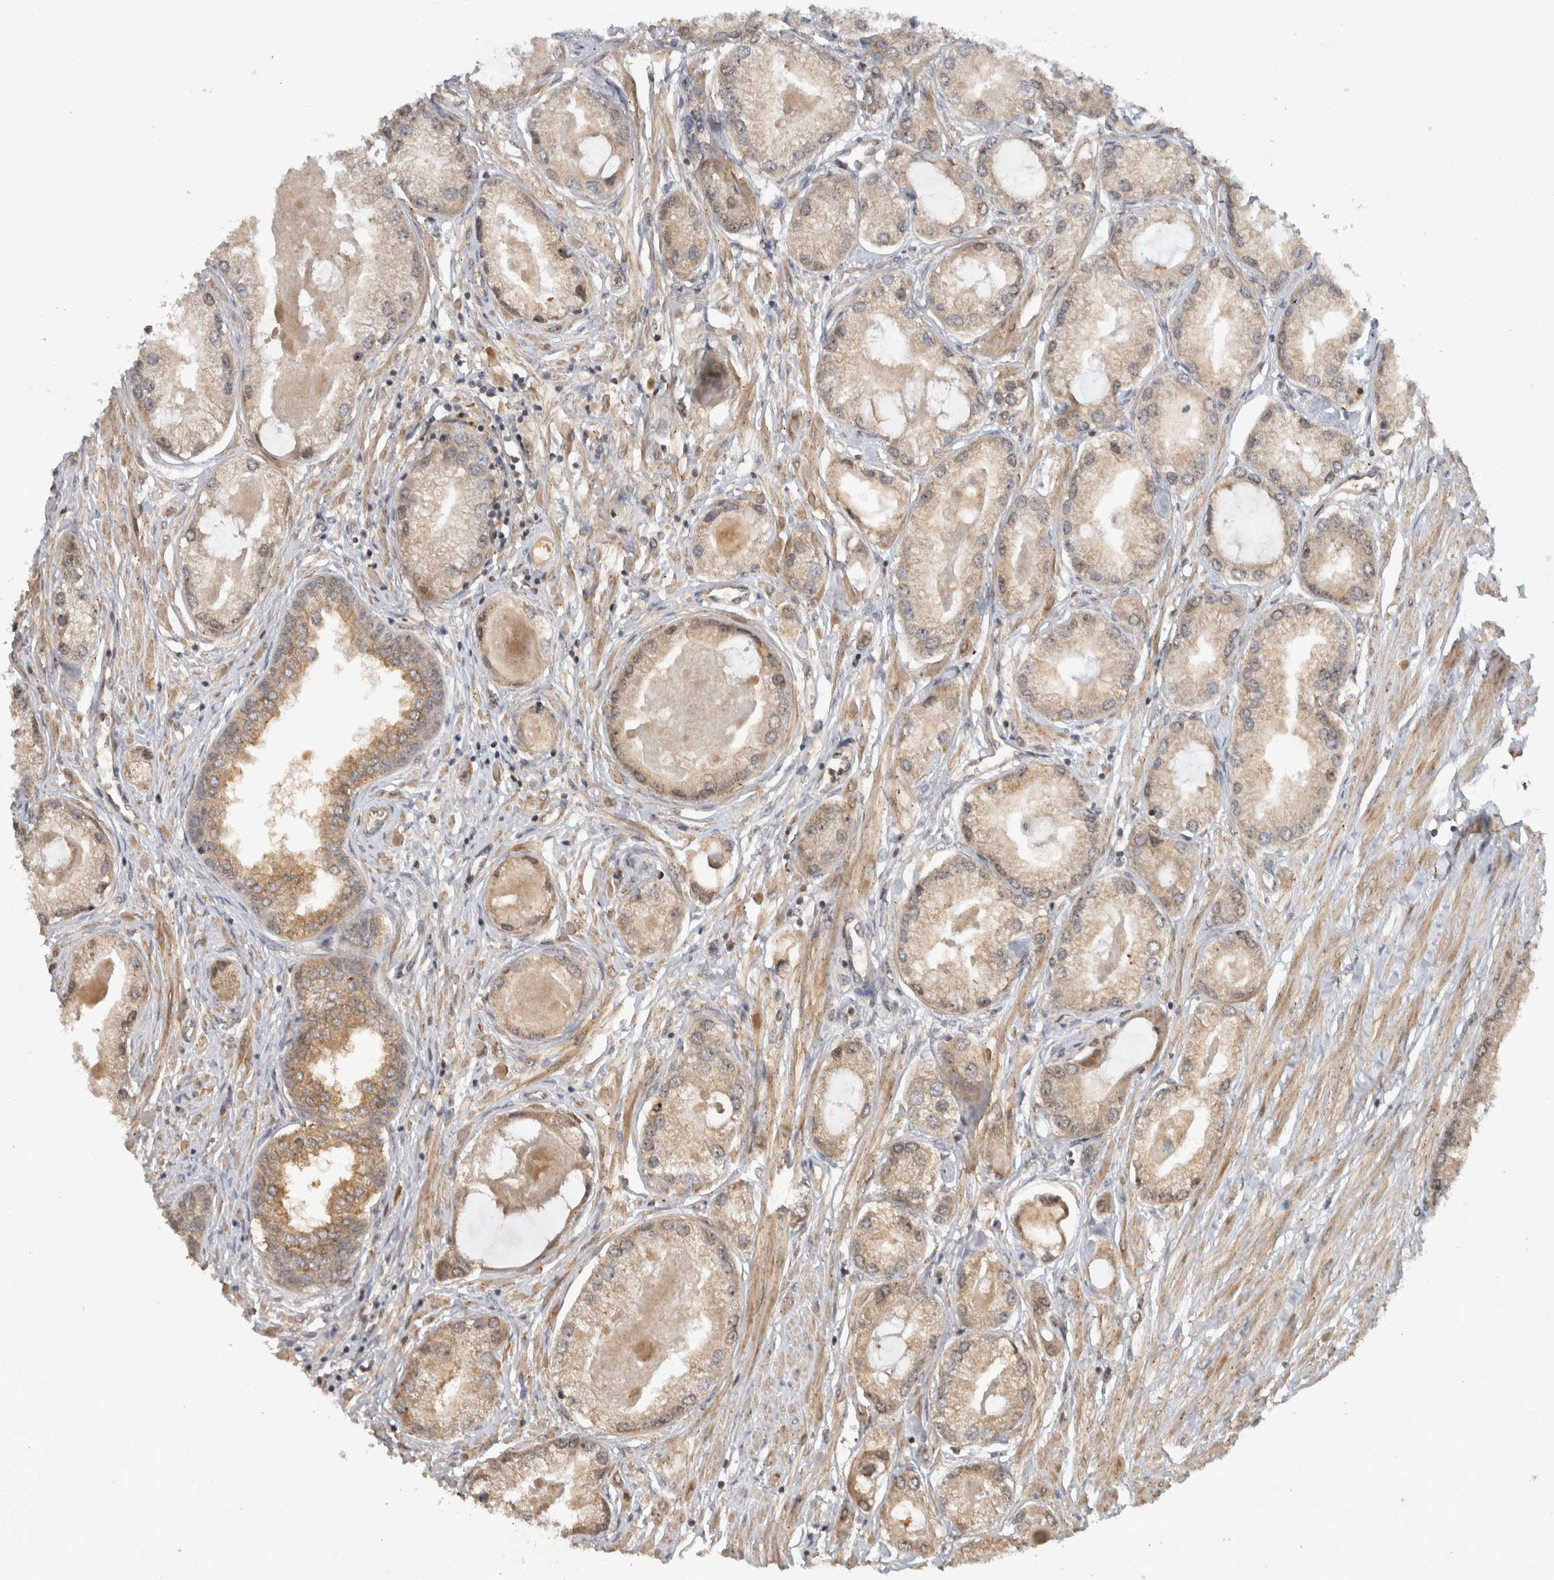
{"staining": {"intensity": "weak", "quantity": ">75%", "location": "cytoplasmic/membranous,nuclear"}, "tissue": "prostate cancer", "cell_type": "Tumor cells", "image_type": "cancer", "snomed": [{"axis": "morphology", "description": "Adenocarcinoma, Low grade"}, {"axis": "topography", "description": "Prostate"}], "caption": "IHC histopathology image of neoplastic tissue: prostate cancer stained using immunohistochemistry (IHC) demonstrates low levels of weak protein expression localized specifically in the cytoplasmic/membranous and nuclear of tumor cells, appearing as a cytoplasmic/membranous and nuclear brown color.", "gene": "WASF2", "patient": {"sex": "male", "age": 62}}